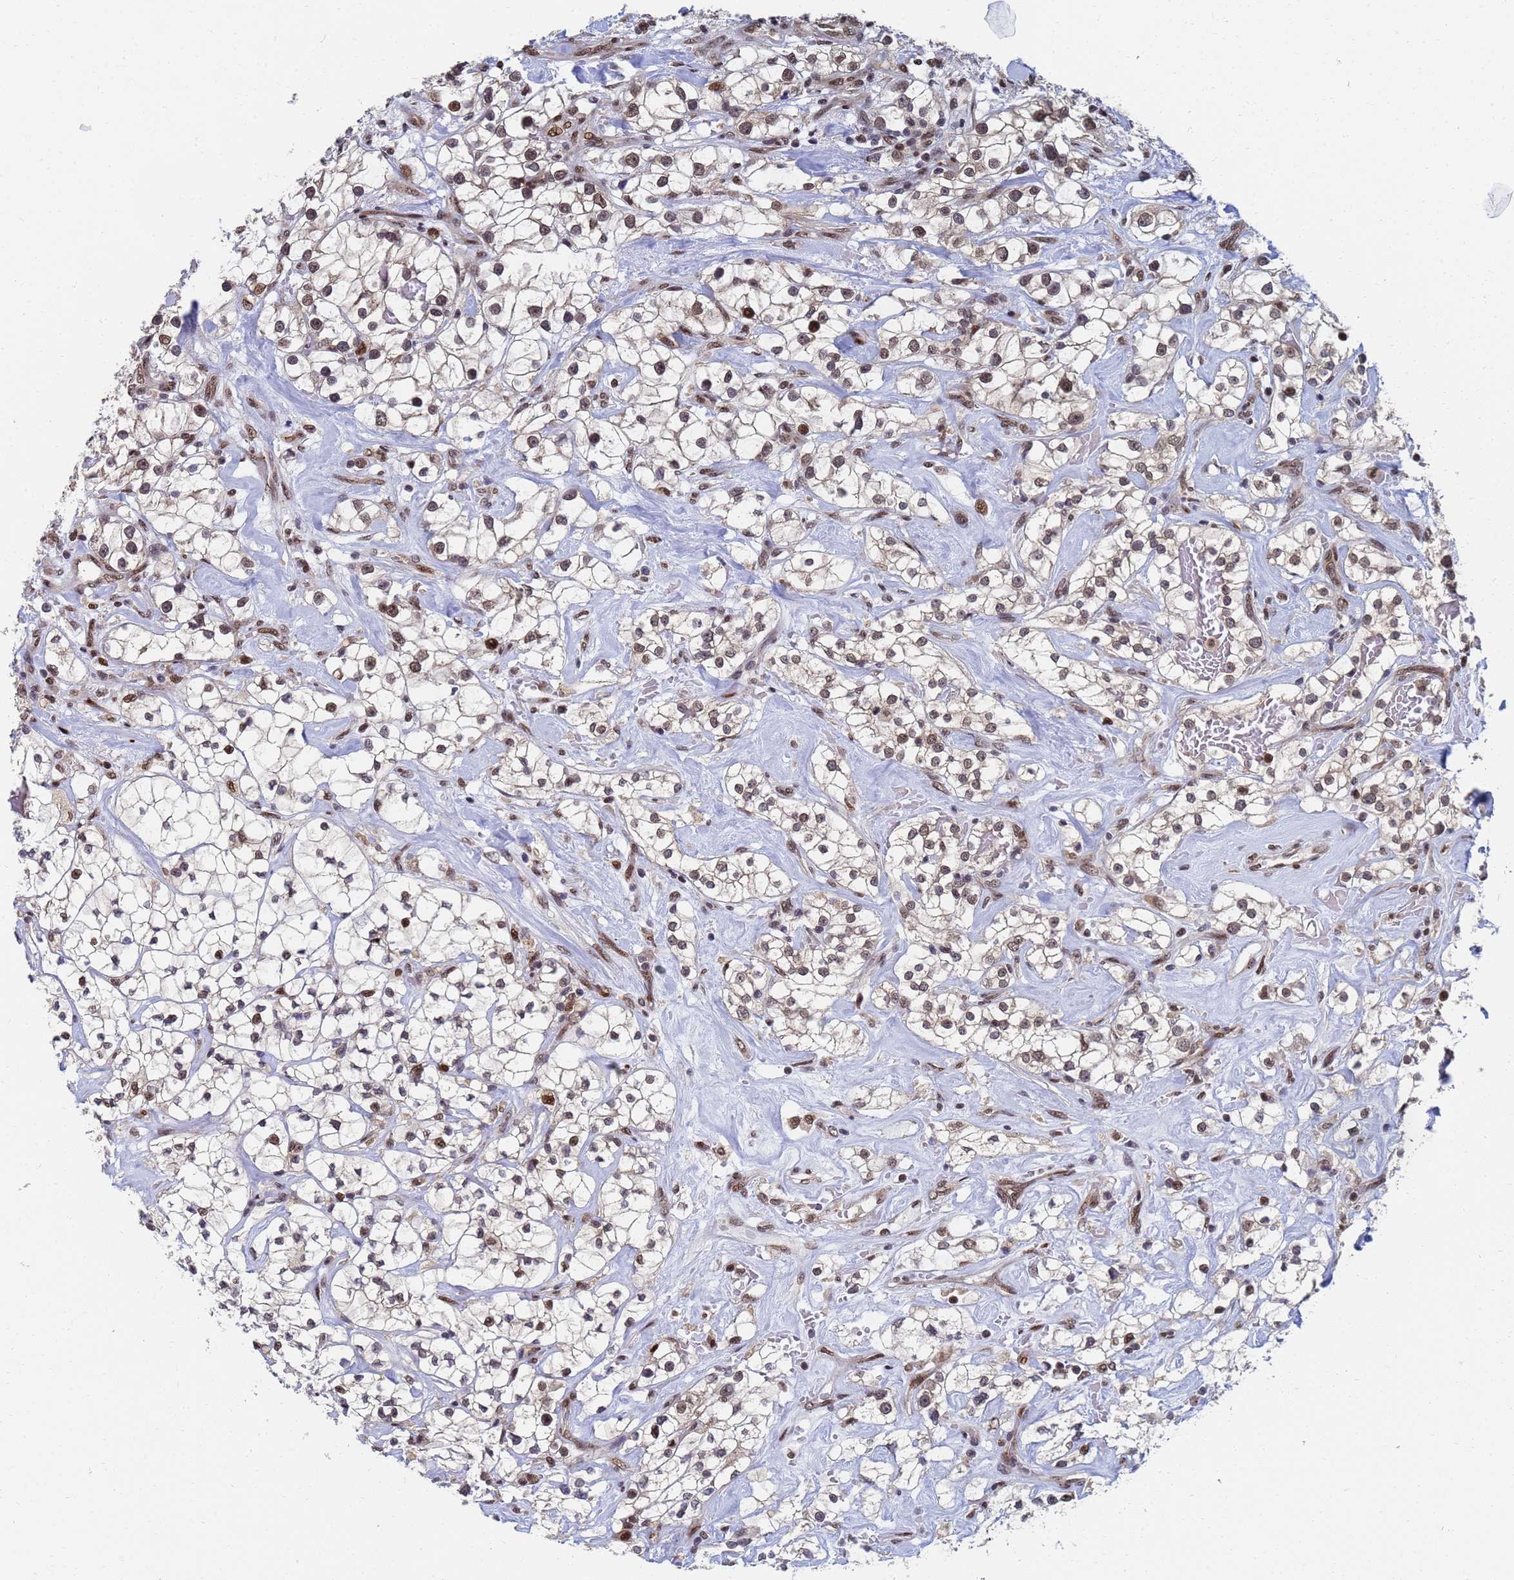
{"staining": {"intensity": "moderate", "quantity": ">75%", "location": "nuclear"}, "tissue": "renal cancer", "cell_type": "Tumor cells", "image_type": "cancer", "snomed": [{"axis": "morphology", "description": "Adenocarcinoma, NOS"}, {"axis": "topography", "description": "Kidney"}], "caption": "A medium amount of moderate nuclear expression is appreciated in about >75% of tumor cells in renal cancer tissue. (IHC, brightfield microscopy, high magnification).", "gene": "AP5Z1", "patient": {"sex": "male", "age": 77}}